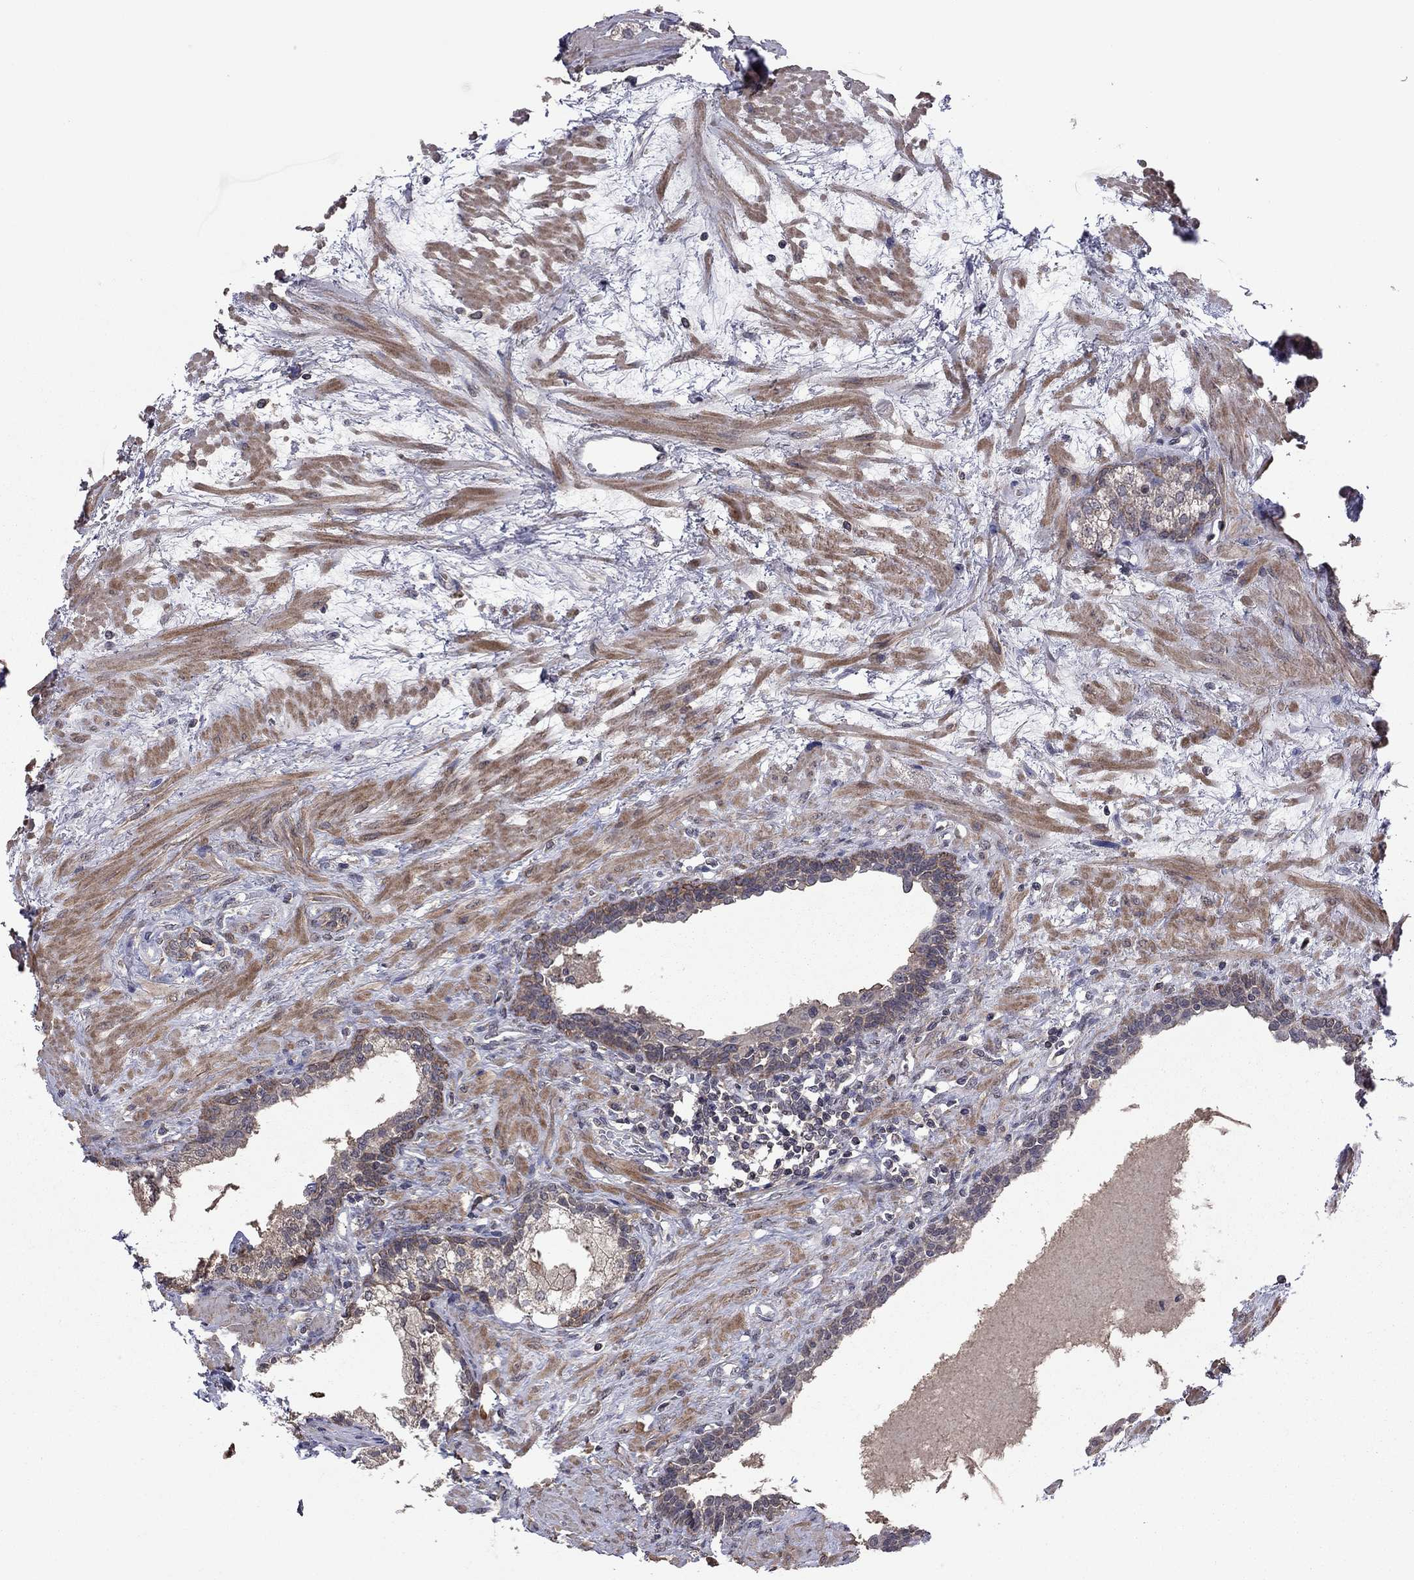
{"staining": {"intensity": "strong", "quantity": "<25%", "location": "cytoplasmic/membranous"}, "tissue": "prostate", "cell_type": "Glandular cells", "image_type": "normal", "snomed": [{"axis": "morphology", "description": "Normal tissue, NOS"}, {"axis": "topography", "description": "Prostate"}], "caption": "Prostate was stained to show a protein in brown. There is medium levels of strong cytoplasmic/membranous expression in approximately <25% of glandular cells.", "gene": "TSNARE1", "patient": {"sex": "male", "age": 63}}